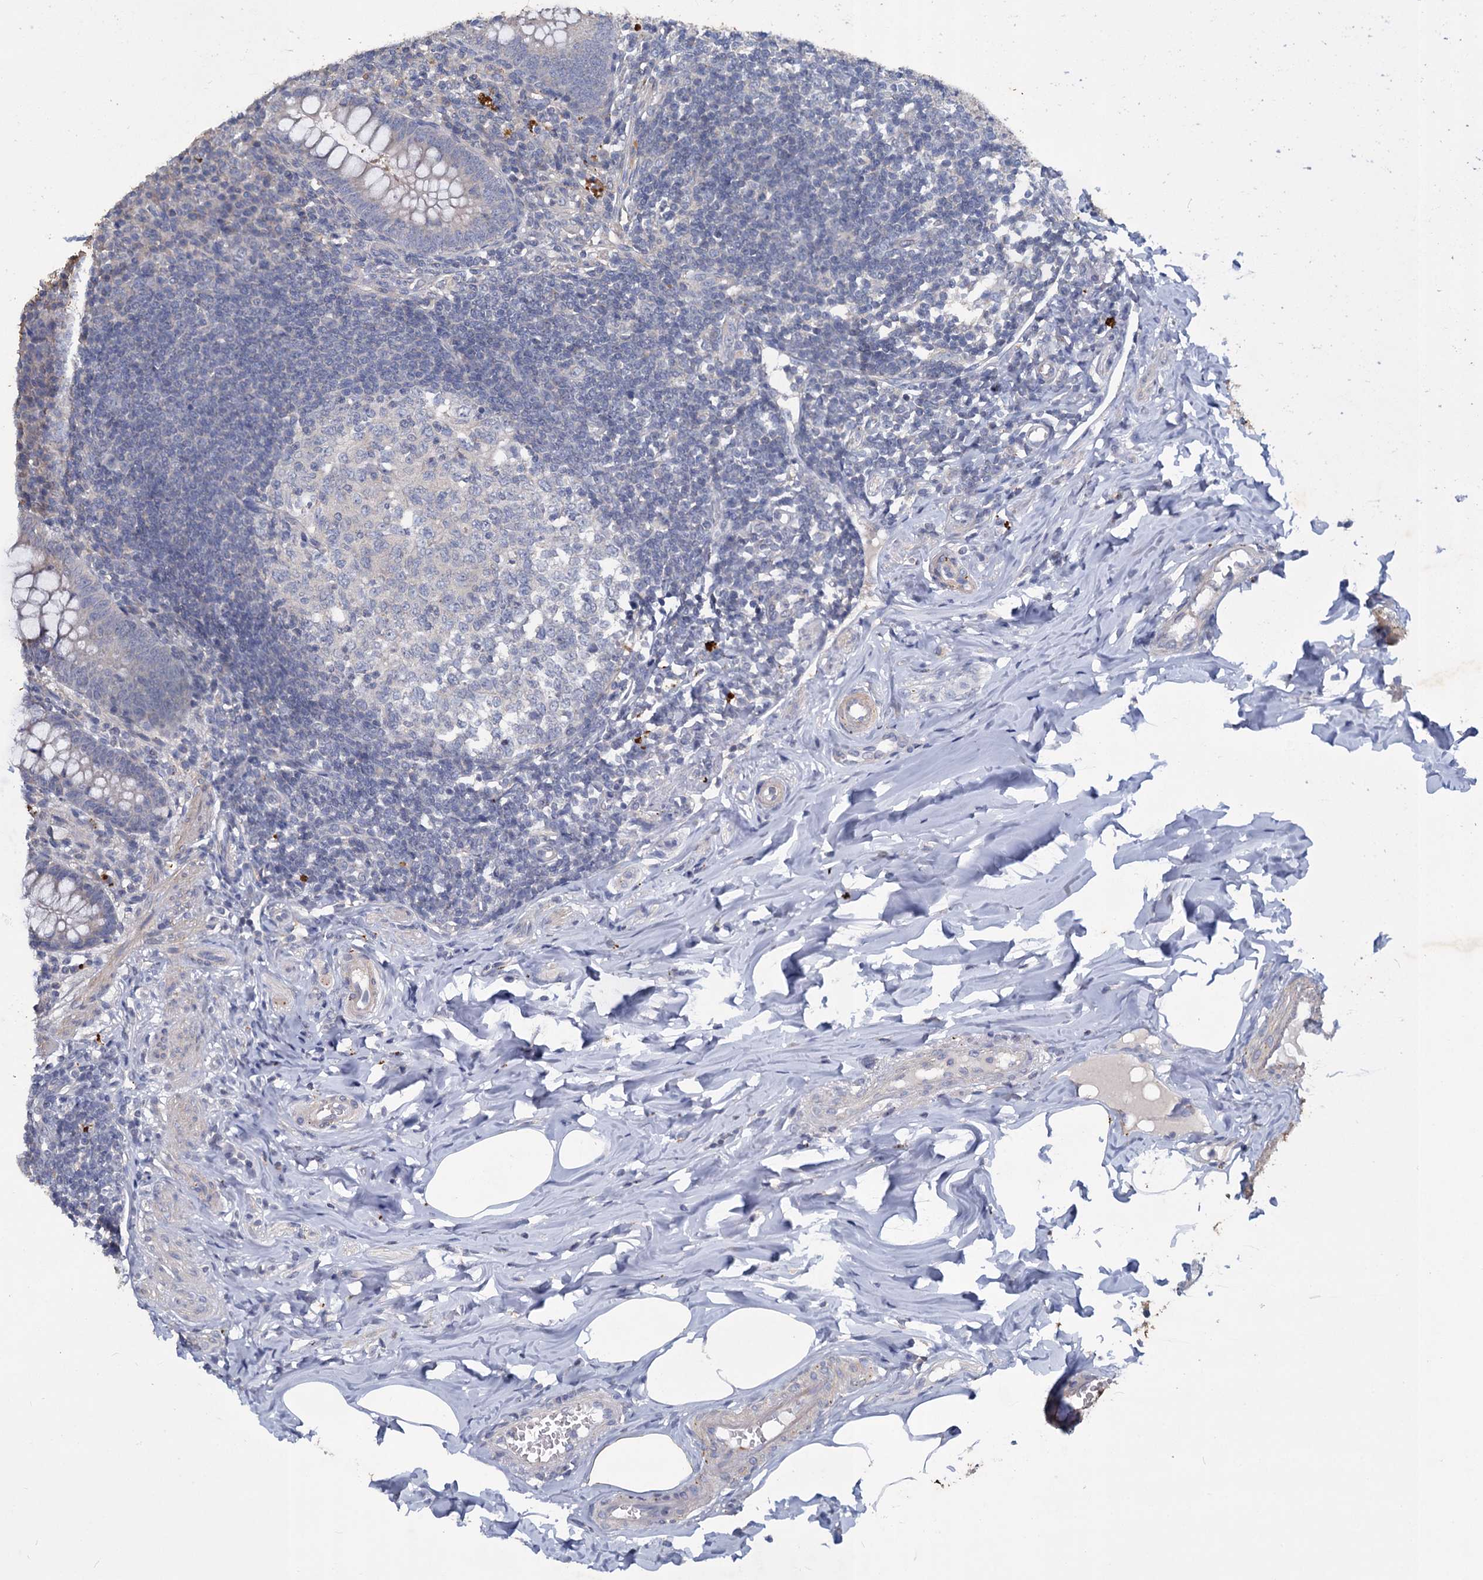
{"staining": {"intensity": "moderate", "quantity": "<25%", "location": "cytoplasmic/membranous"}, "tissue": "appendix", "cell_type": "Glandular cells", "image_type": "normal", "snomed": [{"axis": "morphology", "description": "Normal tissue, NOS"}, {"axis": "topography", "description": "Appendix"}], "caption": "High-magnification brightfield microscopy of unremarkable appendix stained with DAB (3,3'-diaminobenzidine) (brown) and counterstained with hematoxylin (blue). glandular cells exhibit moderate cytoplasmic/membranous expression is seen in approximately<25% of cells.", "gene": "SLC2A7", "patient": {"sex": "female", "age": 33}}